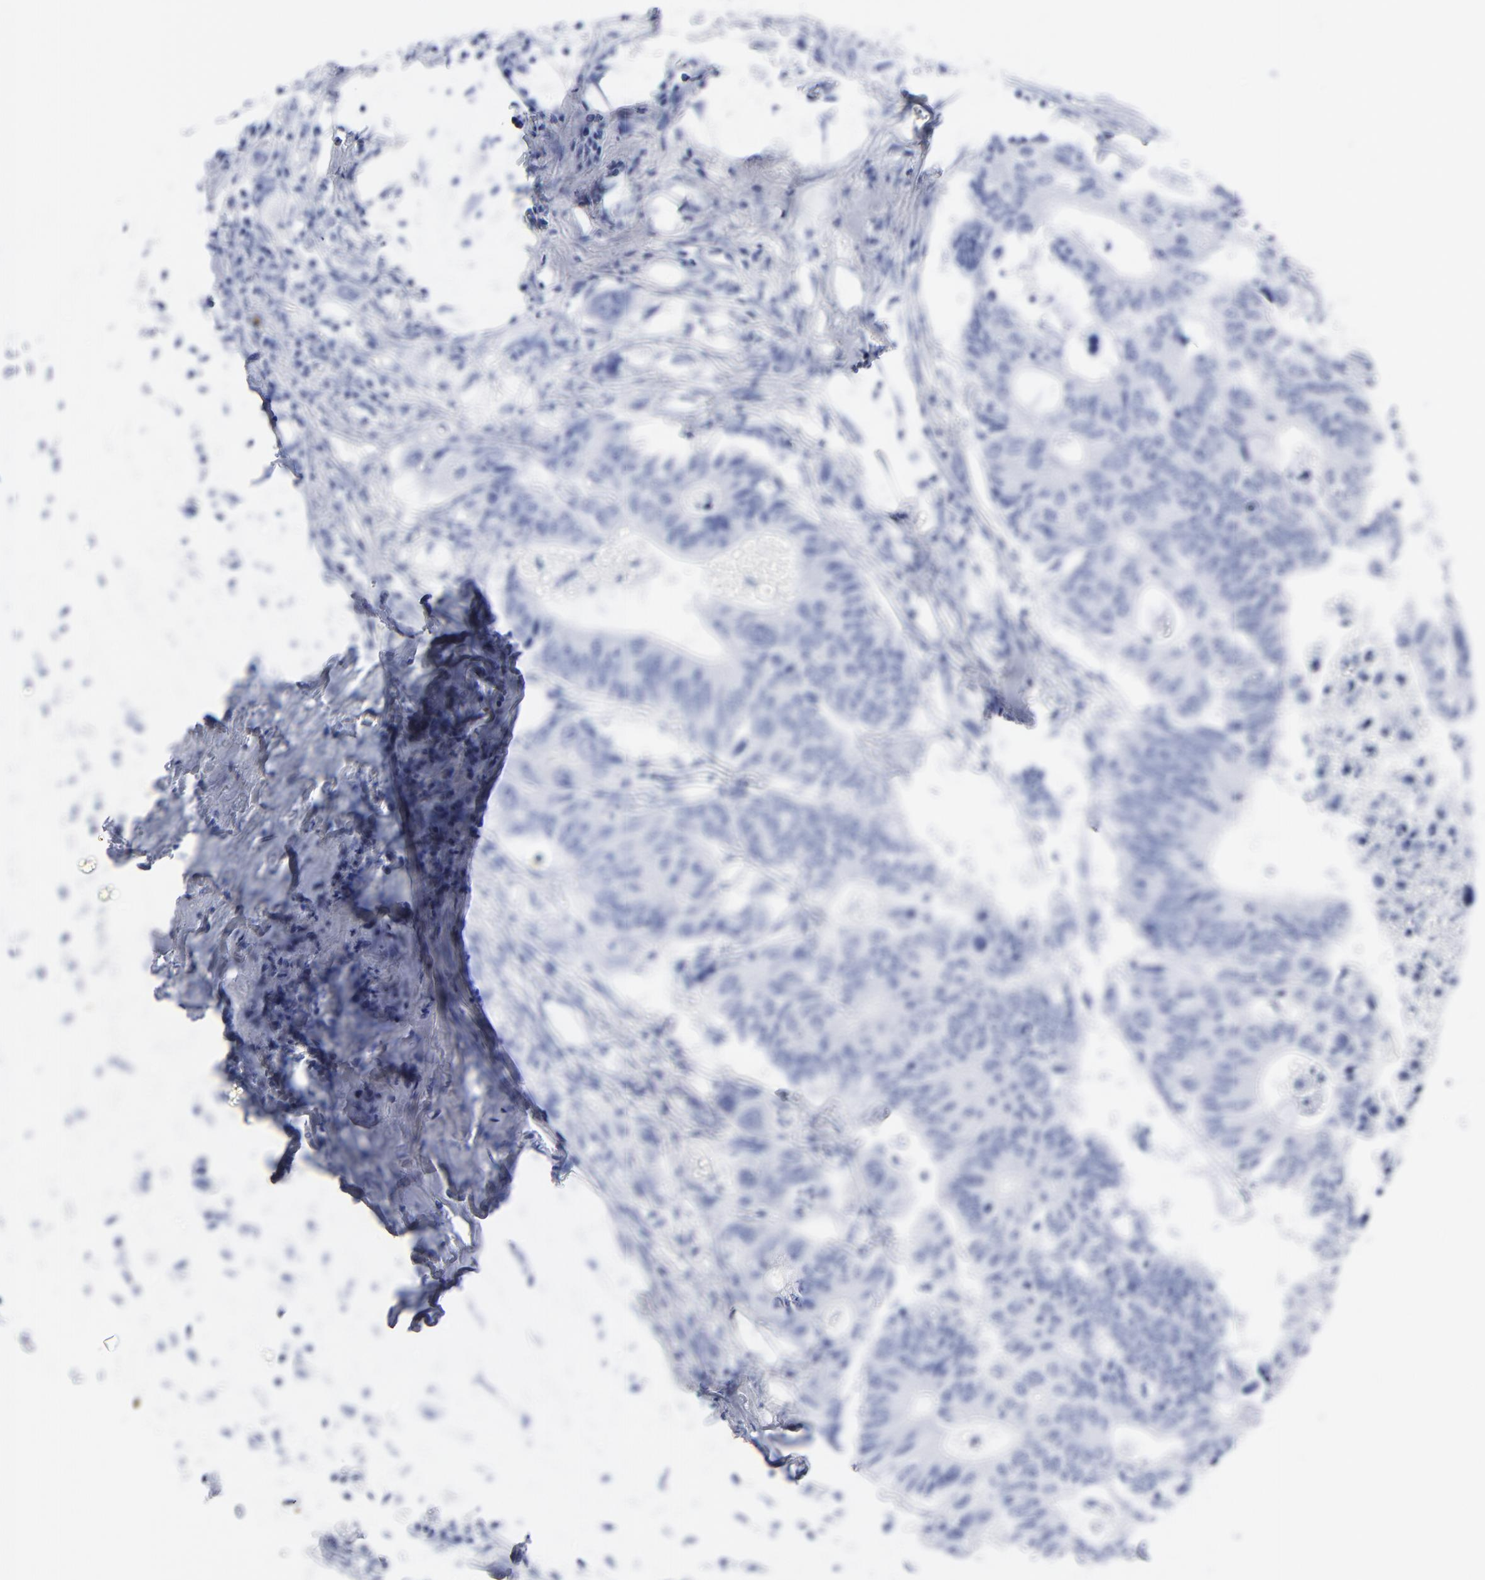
{"staining": {"intensity": "negative", "quantity": "none", "location": "none"}, "tissue": "colorectal cancer", "cell_type": "Tumor cells", "image_type": "cancer", "snomed": [{"axis": "morphology", "description": "Adenocarcinoma, NOS"}, {"axis": "topography", "description": "Colon"}], "caption": "This is an immunohistochemistry (IHC) photomicrograph of colorectal adenocarcinoma. There is no positivity in tumor cells.", "gene": "ACY1", "patient": {"sex": "male", "age": 71}}